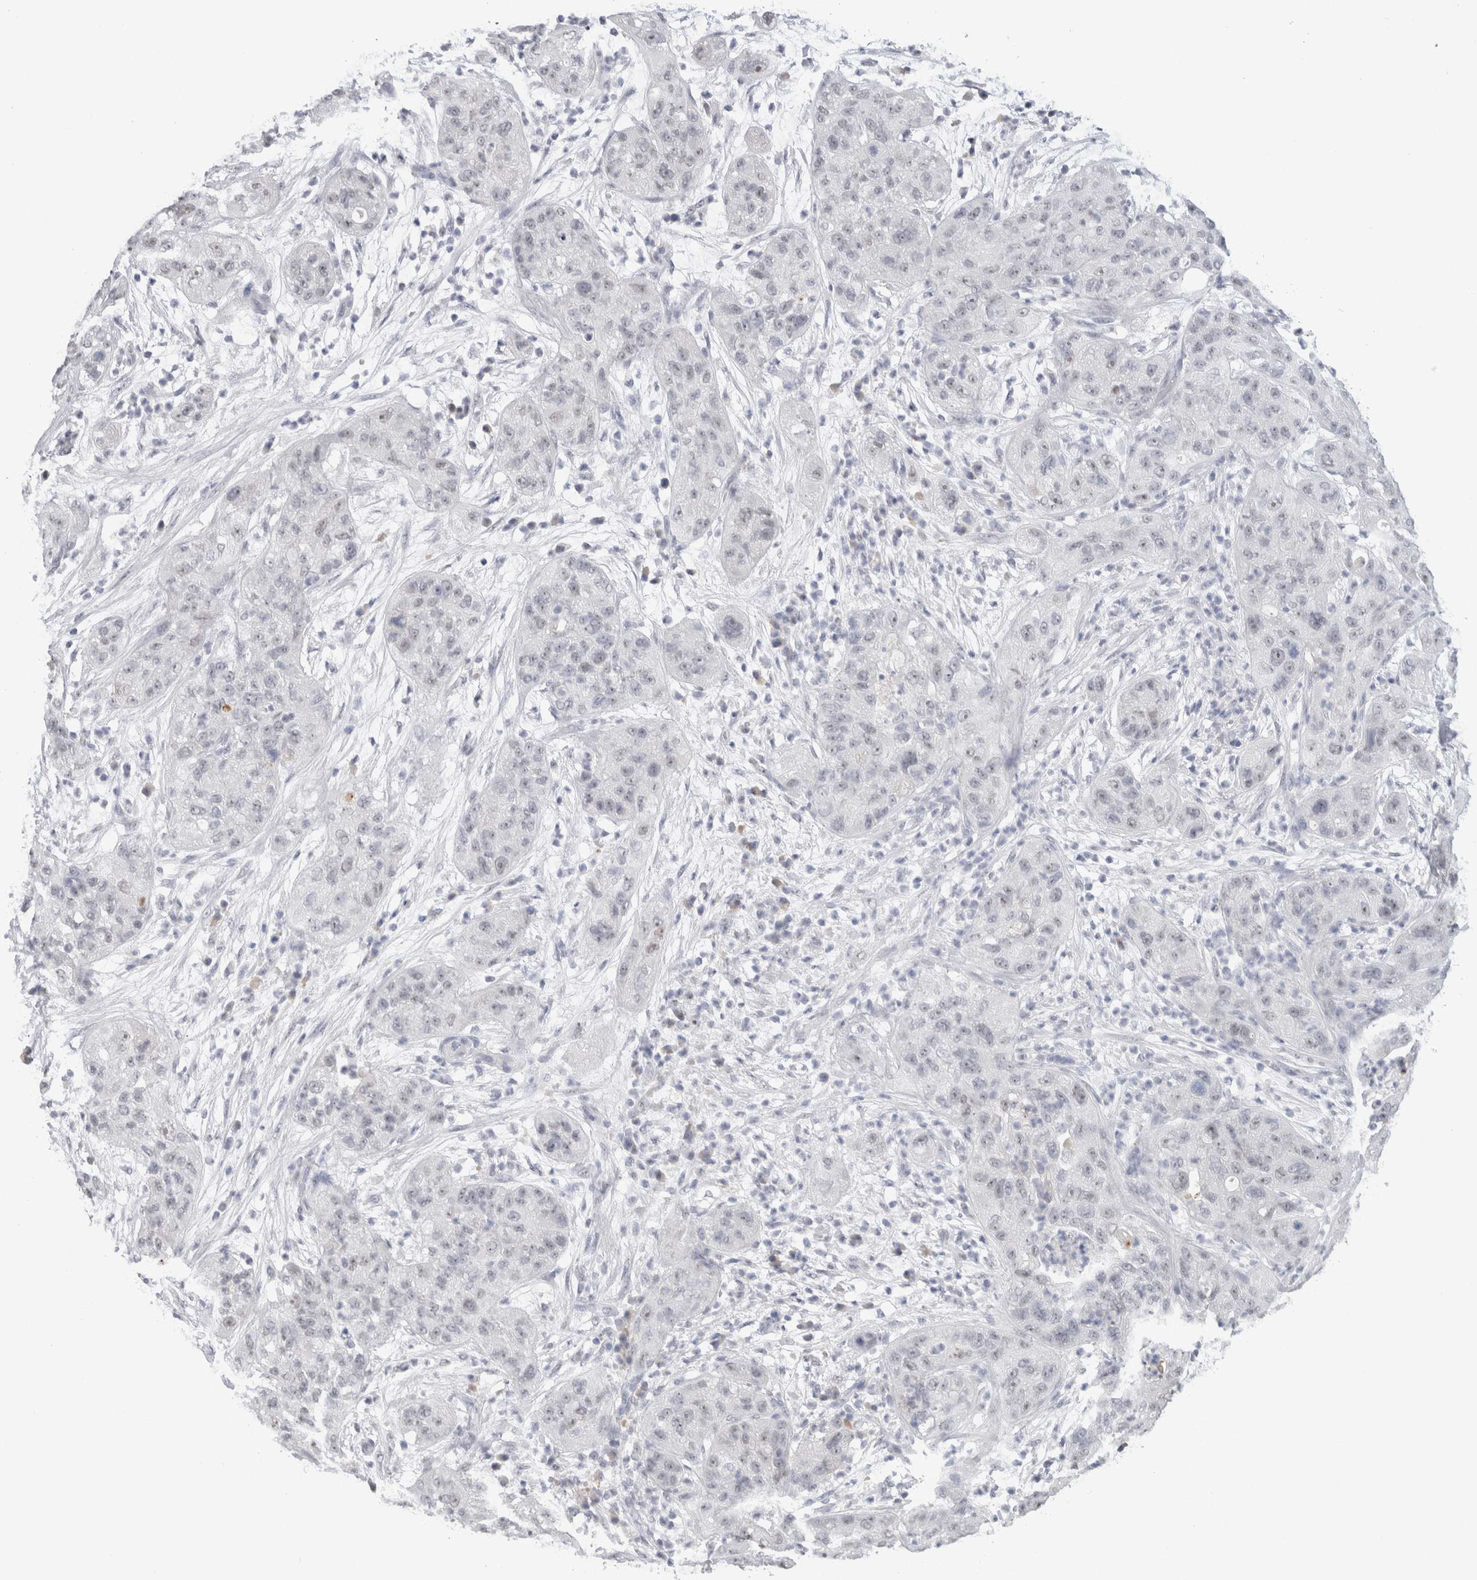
{"staining": {"intensity": "negative", "quantity": "none", "location": "none"}, "tissue": "pancreatic cancer", "cell_type": "Tumor cells", "image_type": "cancer", "snomed": [{"axis": "morphology", "description": "Adenocarcinoma, NOS"}, {"axis": "topography", "description": "Pancreas"}], "caption": "Immunohistochemical staining of pancreatic cancer reveals no significant staining in tumor cells.", "gene": "CADM3", "patient": {"sex": "female", "age": 78}}